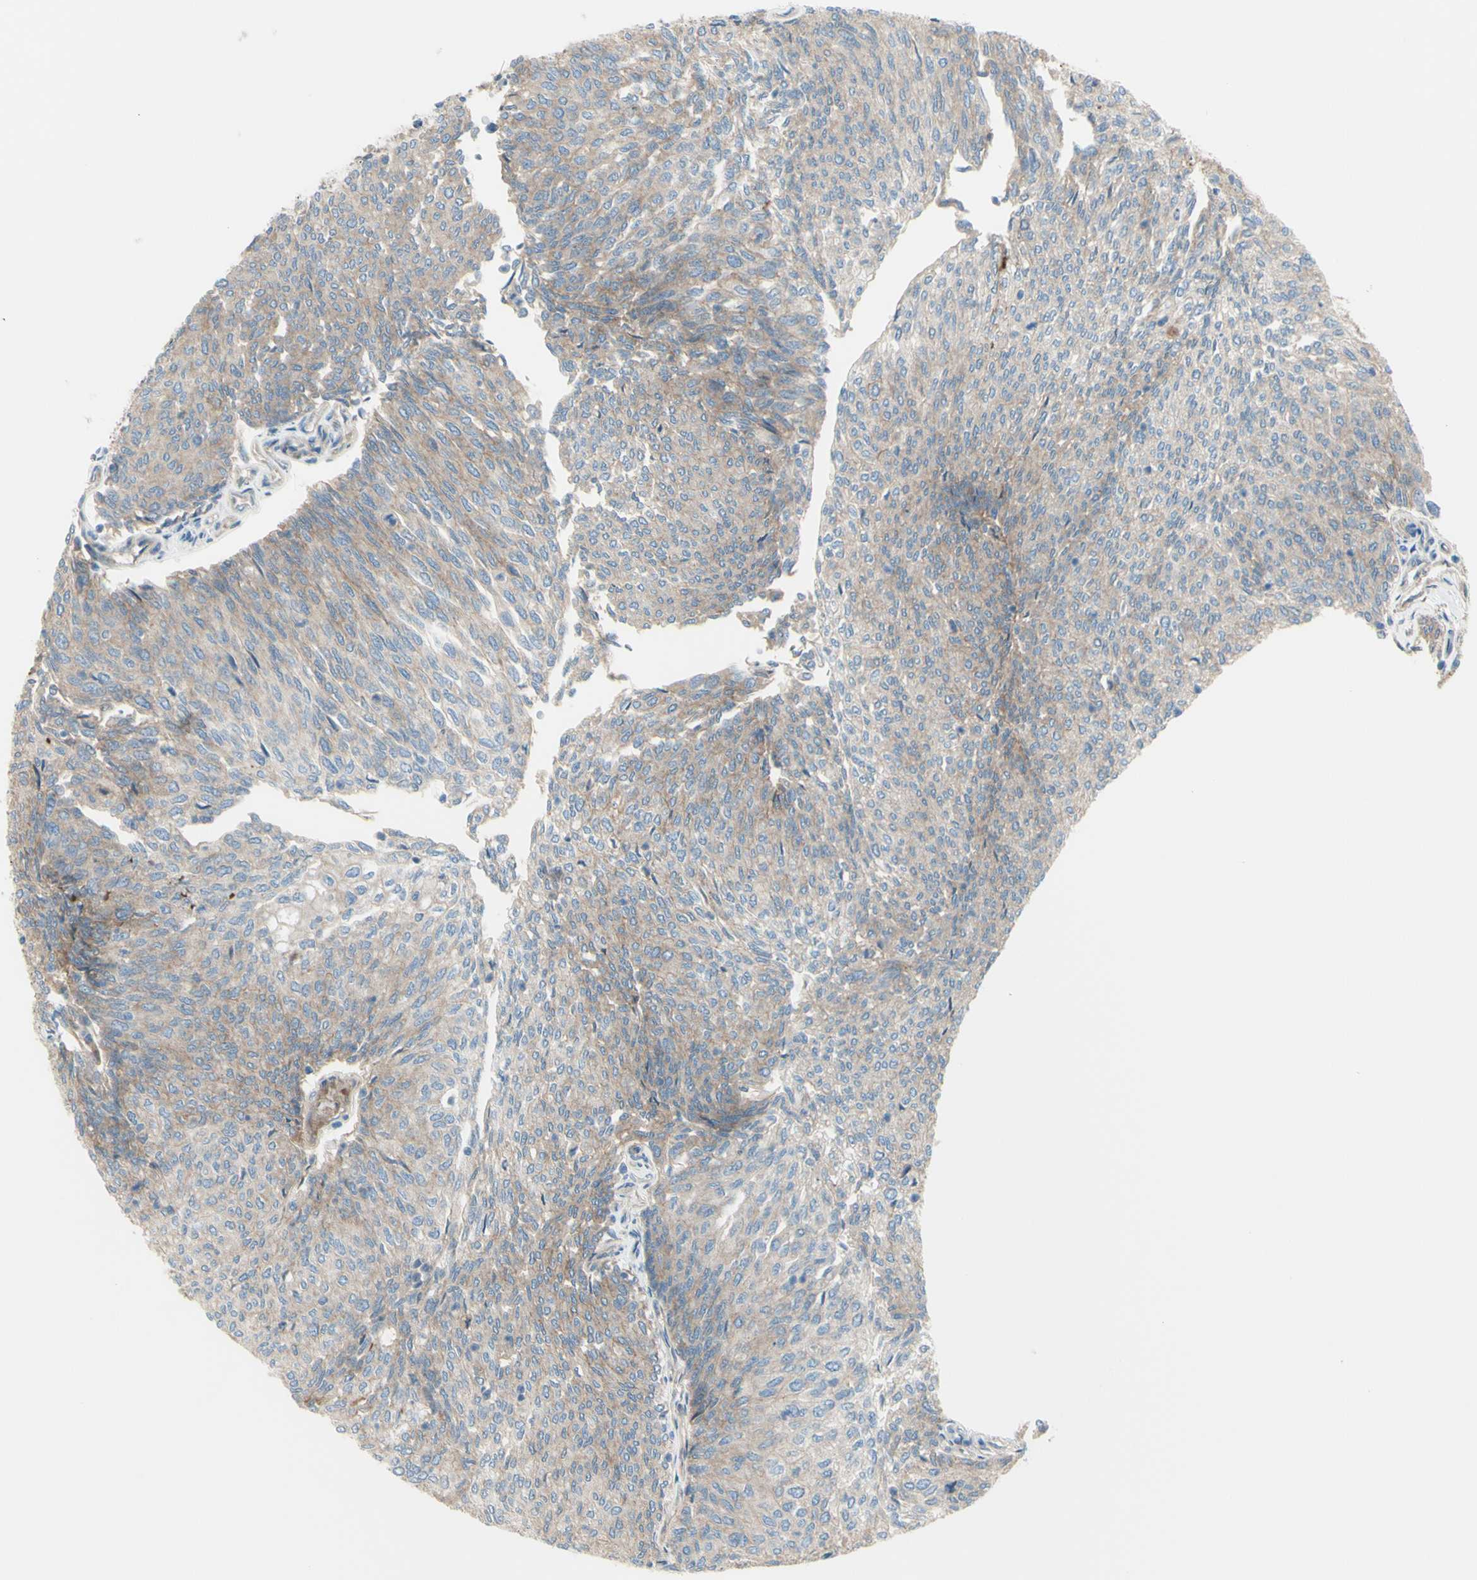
{"staining": {"intensity": "weak", "quantity": ">75%", "location": "cytoplasmic/membranous"}, "tissue": "urothelial cancer", "cell_type": "Tumor cells", "image_type": "cancer", "snomed": [{"axis": "morphology", "description": "Urothelial carcinoma, Low grade"}, {"axis": "topography", "description": "Urinary bladder"}], "caption": "Brown immunohistochemical staining in human urothelial cancer reveals weak cytoplasmic/membranous positivity in approximately >75% of tumor cells. (Brightfield microscopy of DAB IHC at high magnification).", "gene": "PCDHGA2", "patient": {"sex": "female", "age": 79}}